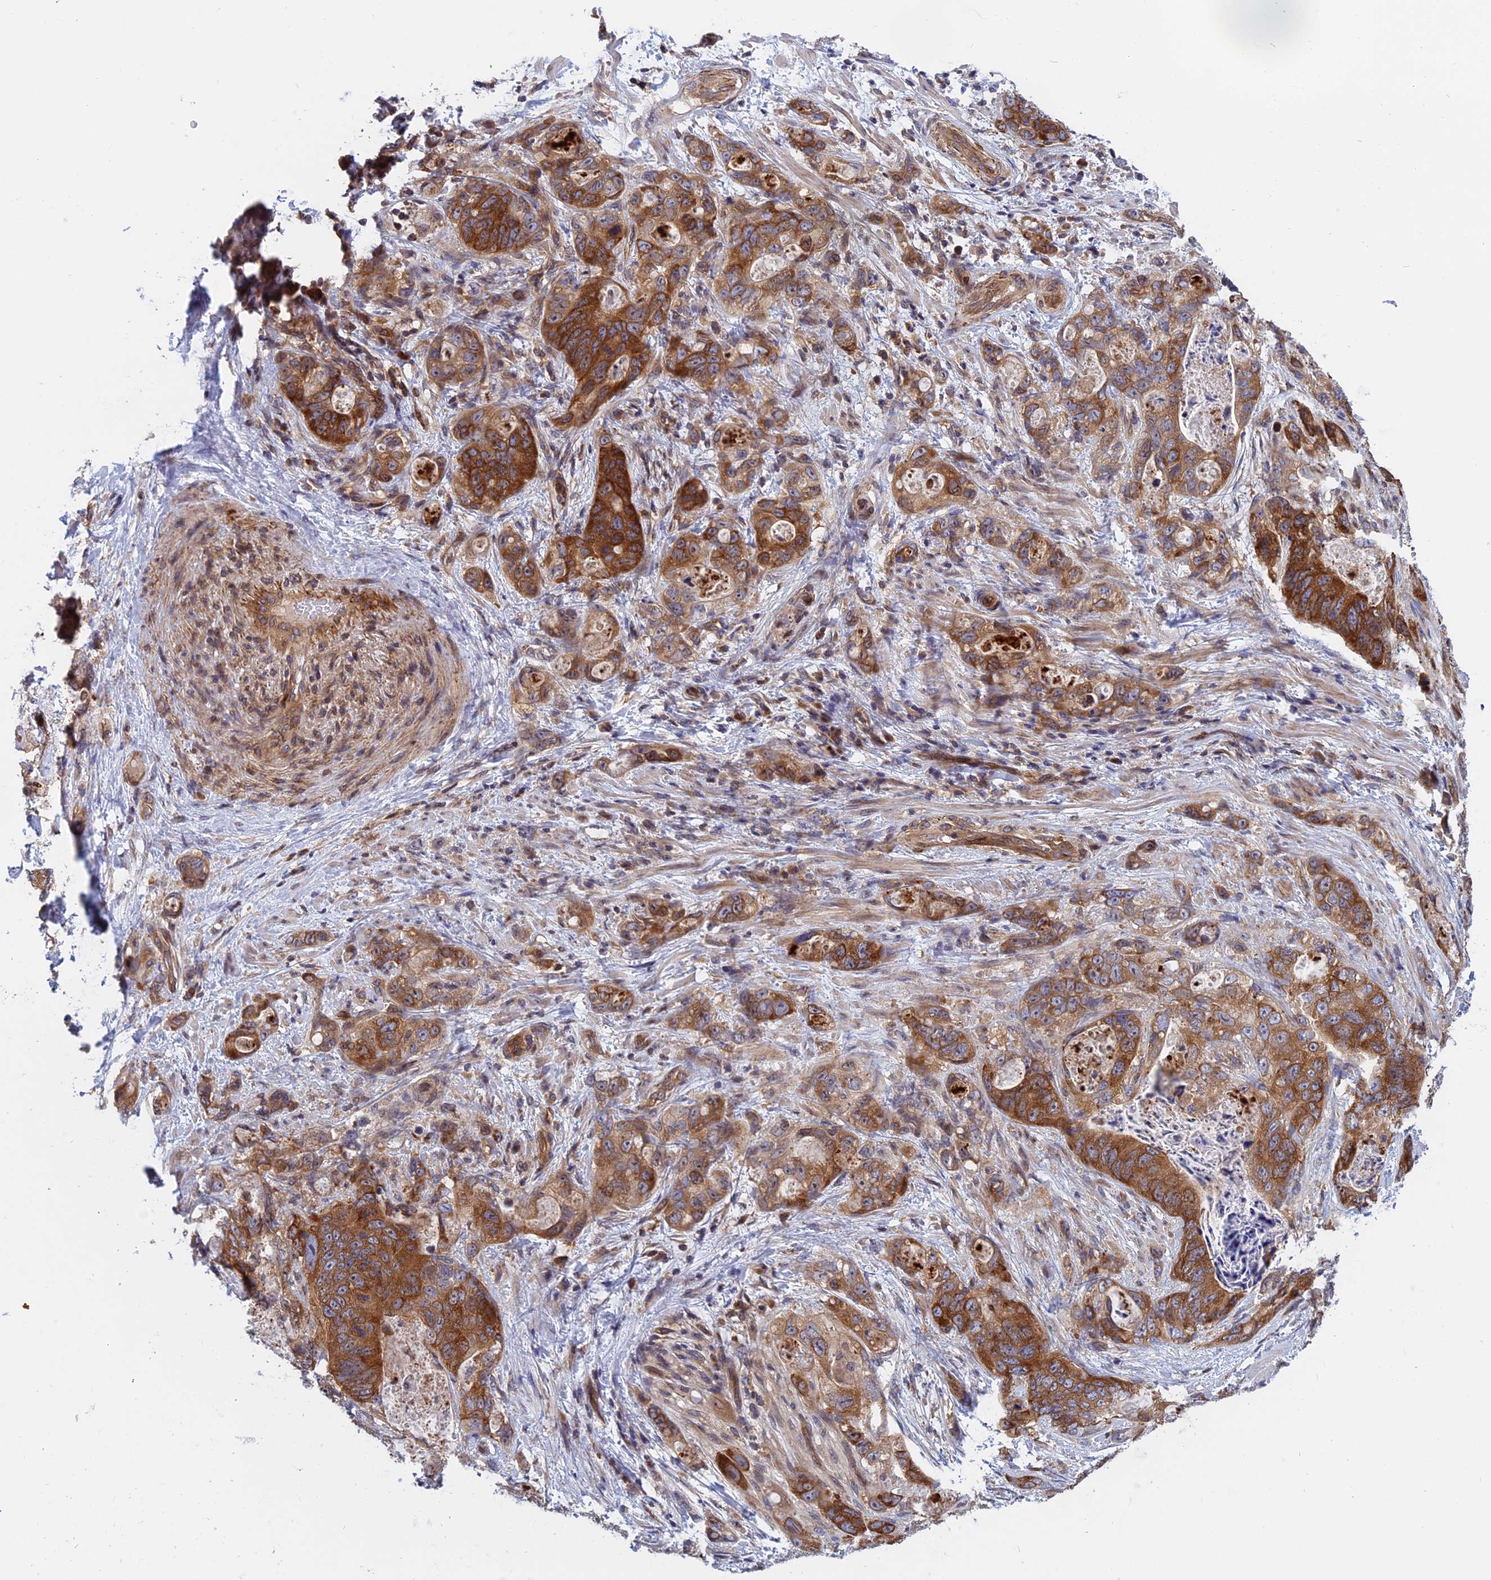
{"staining": {"intensity": "strong", "quantity": ">75%", "location": "cytoplasmic/membranous"}, "tissue": "stomach cancer", "cell_type": "Tumor cells", "image_type": "cancer", "snomed": [{"axis": "morphology", "description": "Normal tissue, NOS"}, {"axis": "morphology", "description": "Adenocarcinoma, NOS"}, {"axis": "topography", "description": "Stomach"}], "caption": "Stomach cancer stained with a brown dye displays strong cytoplasmic/membranous positive staining in about >75% of tumor cells.", "gene": "NAA10", "patient": {"sex": "female", "age": 89}}